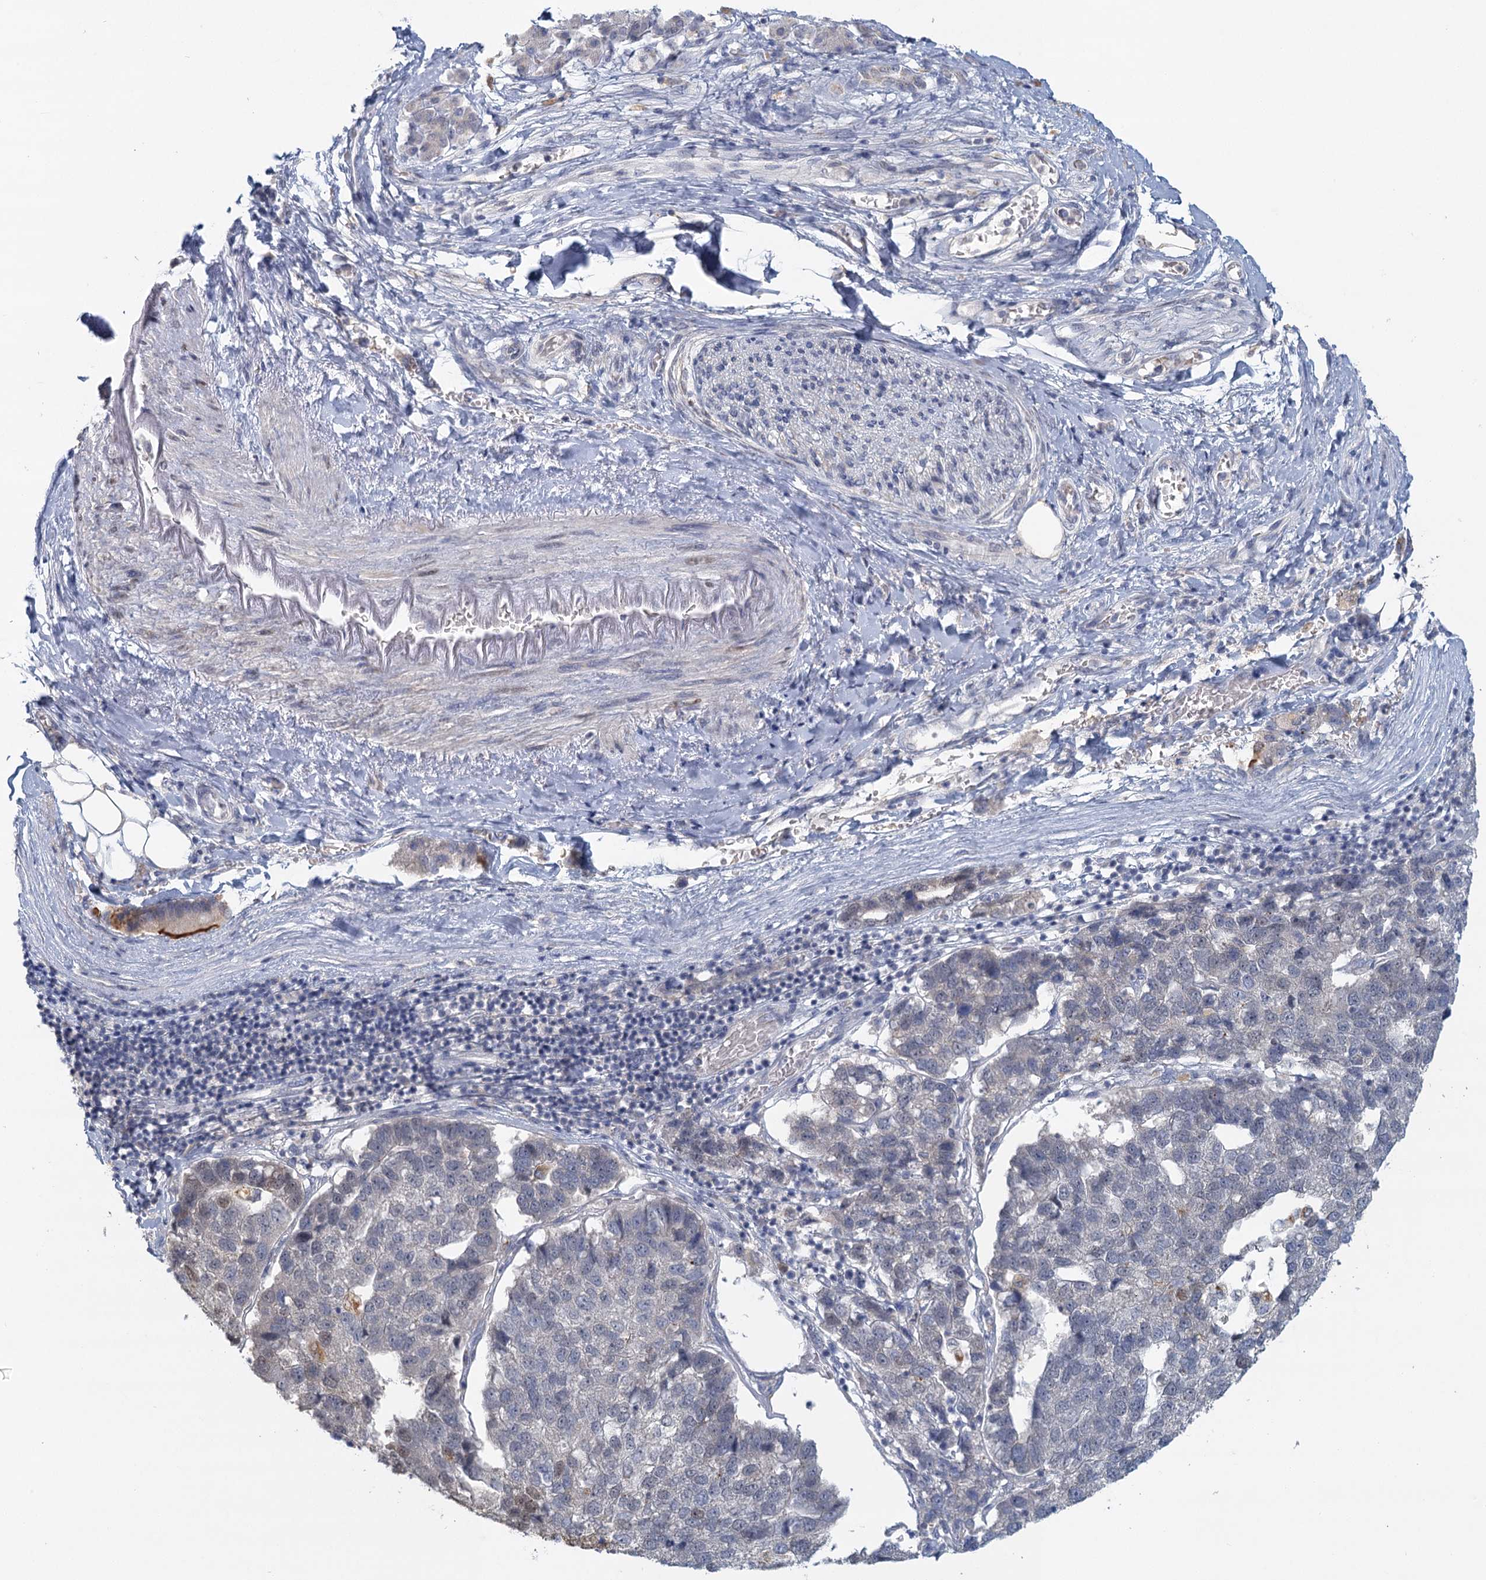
{"staining": {"intensity": "negative", "quantity": "none", "location": "none"}, "tissue": "pancreatic cancer", "cell_type": "Tumor cells", "image_type": "cancer", "snomed": [{"axis": "morphology", "description": "Adenocarcinoma, NOS"}, {"axis": "topography", "description": "Pancreas"}], "caption": "A high-resolution histopathology image shows IHC staining of pancreatic cancer, which demonstrates no significant staining in tumor cells.", "gene": "MYO7B", "patient": {"sex": "female", "age": 61}}